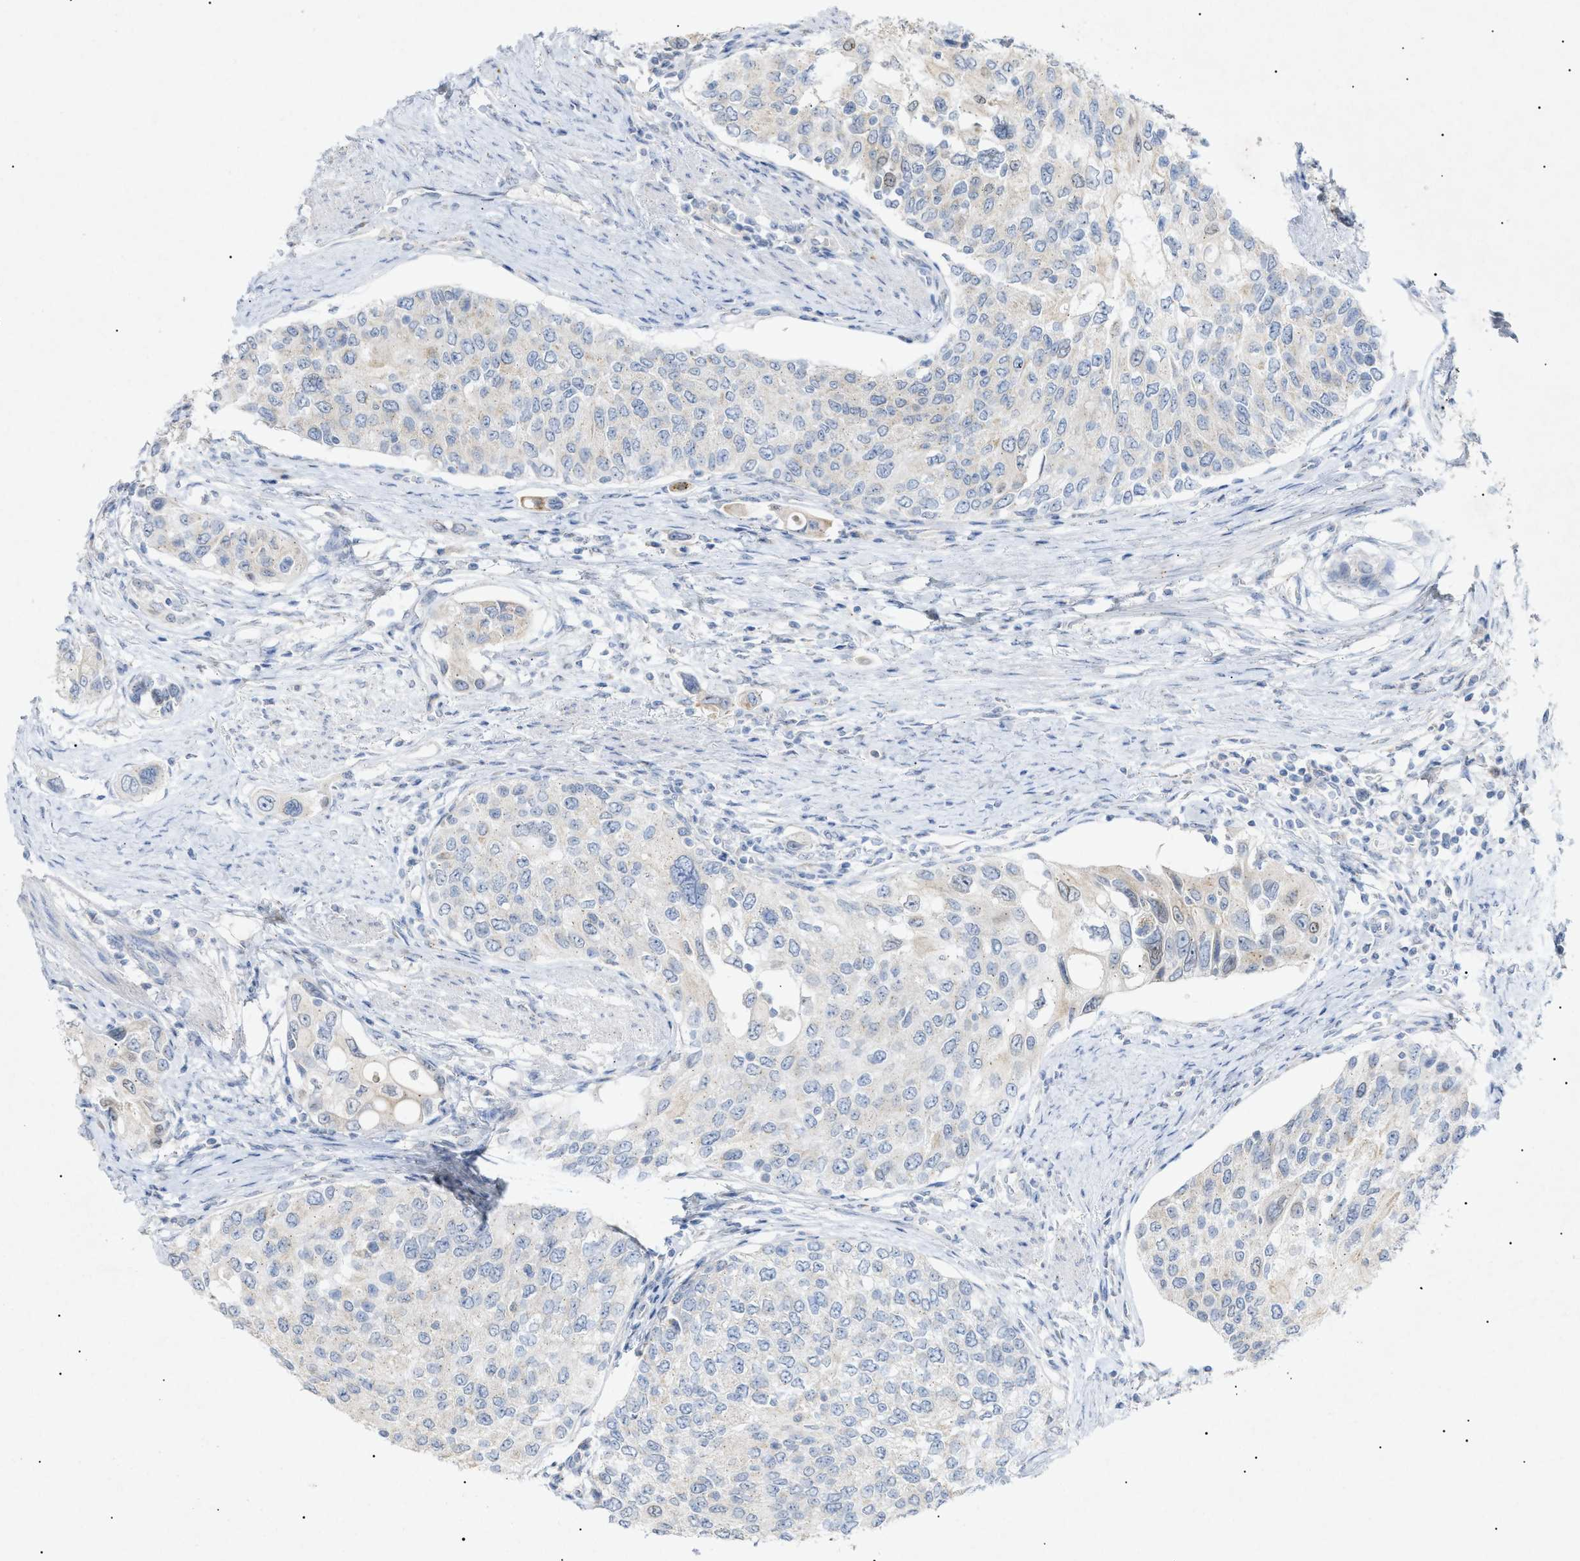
{"staining": {"intensity": "negative", "quantity": "none", "location": "none"}, "tissue": "urothelial cancer", "cell_type": "Tumor cells", "image_type": "cancer", "snomed": [{"axis": "morphology", "description": "Urothelial carcinoma, High grade"}, {"axis": "topography", "description": "Urinary bladder"}], "caption": "A histopathology image of high-grade urothelial carcinoma stained for a protein exhibits no brown staining in tumor cells. Brightfield microscopy of immunohistochemistry stained with DAB (brown) and hematoxylin (blue), captured at high magnification.", "gene": "SLC25A31", "patient": {"sex": "female", "age": 56}}